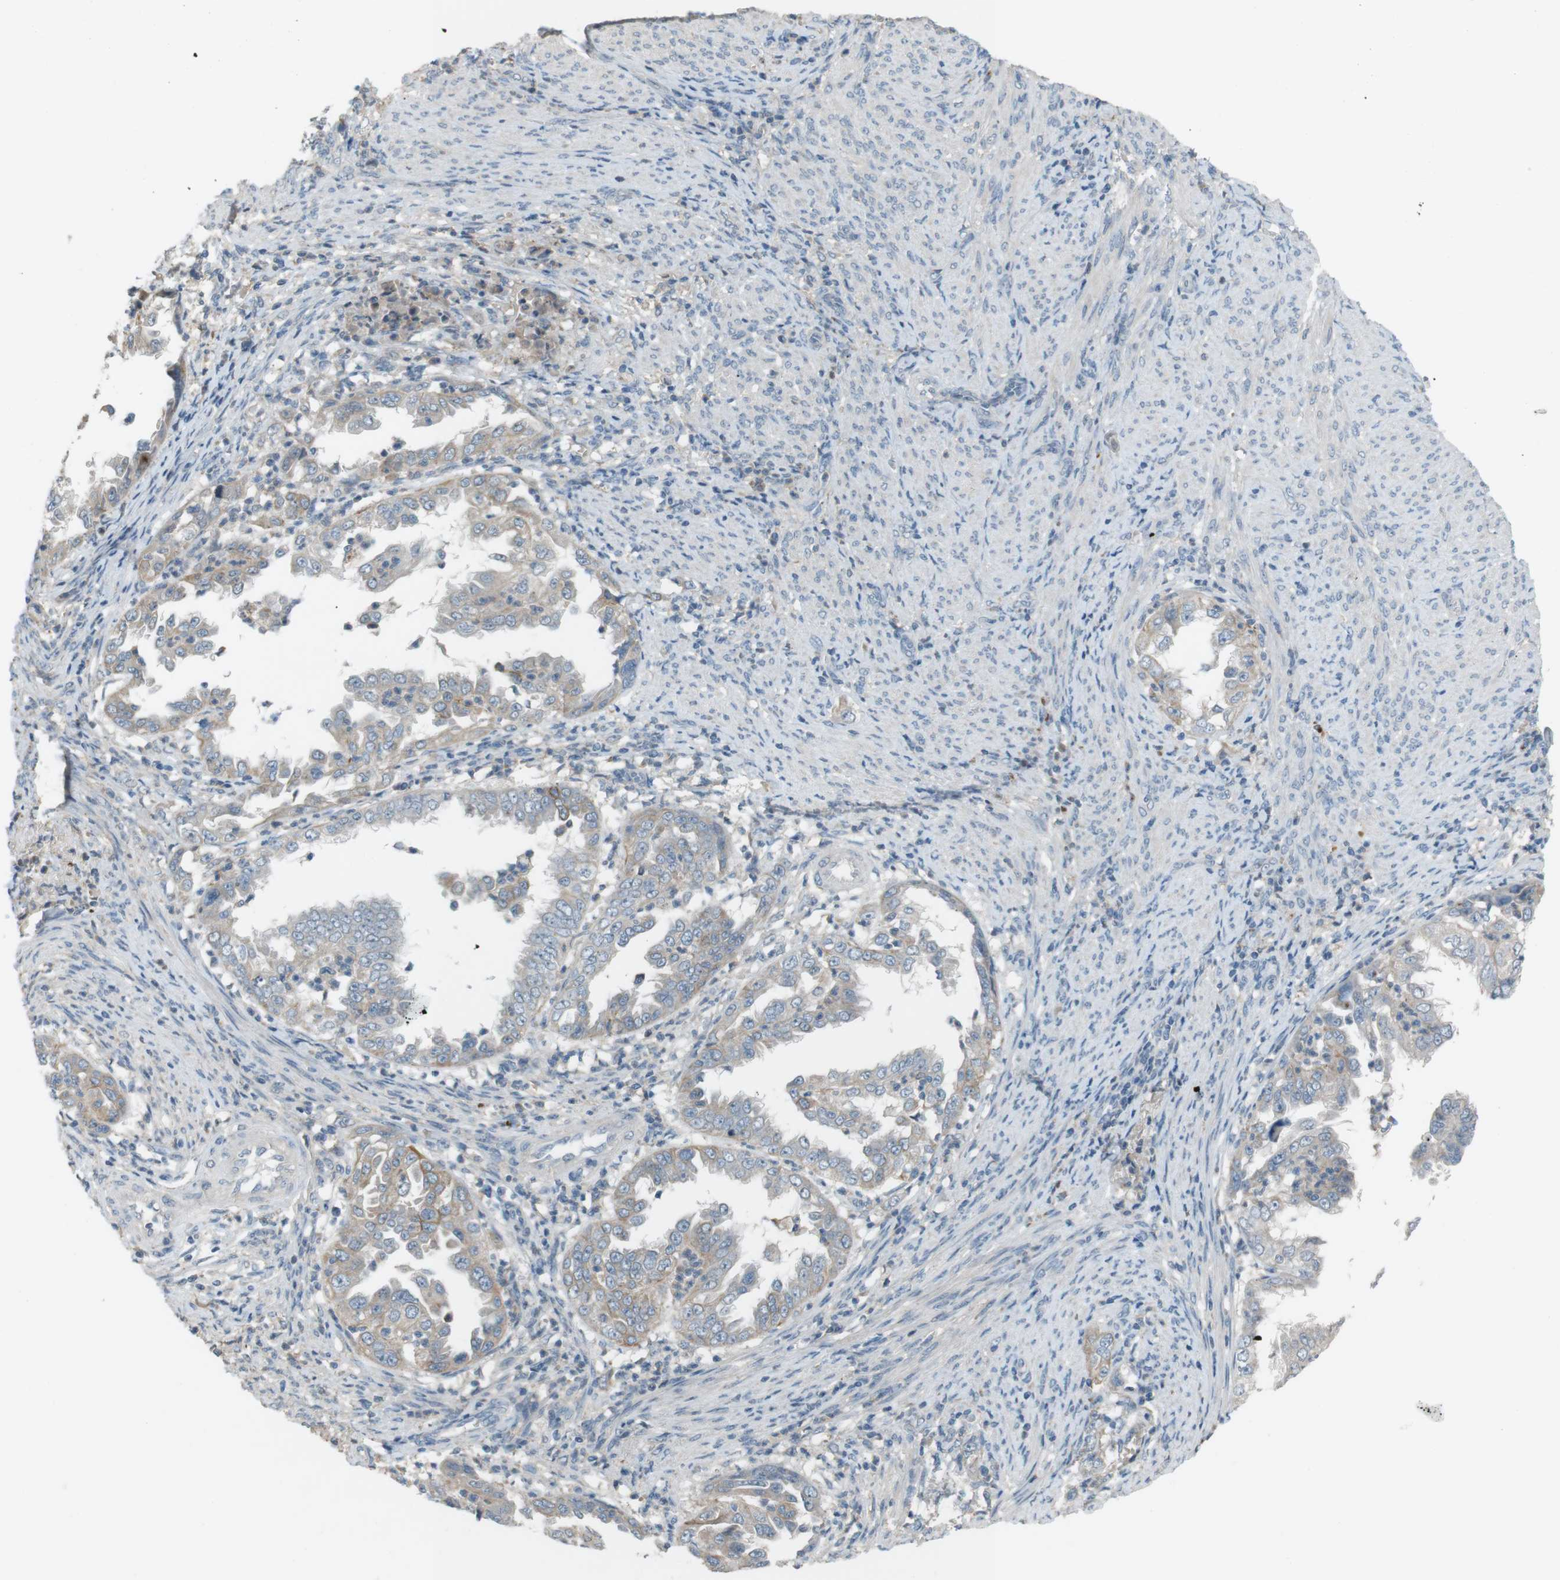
{"staining": {"intensity": "moderate", "quantity": ">75%", "location": "cytoplasmic/membranous"}, "tissue": "endometrial cancer", "cell_type": "Tumor cells", "image_type": "cancer", "snomed": [{"axis": "morphology", "description": "Adenocarcinoma, NOS"}, {"axis": "topography", "description": "Endometrium"}], "caption": "The histopathology image reveals immunohistochemical staining of endometrial adenocarcinoma. There is moderate cytoplasmic/membranous staining is present in approximately >75% of tumor cells.", "gene": "RTN3", "patient": {"sex": "female", "age": 85}}